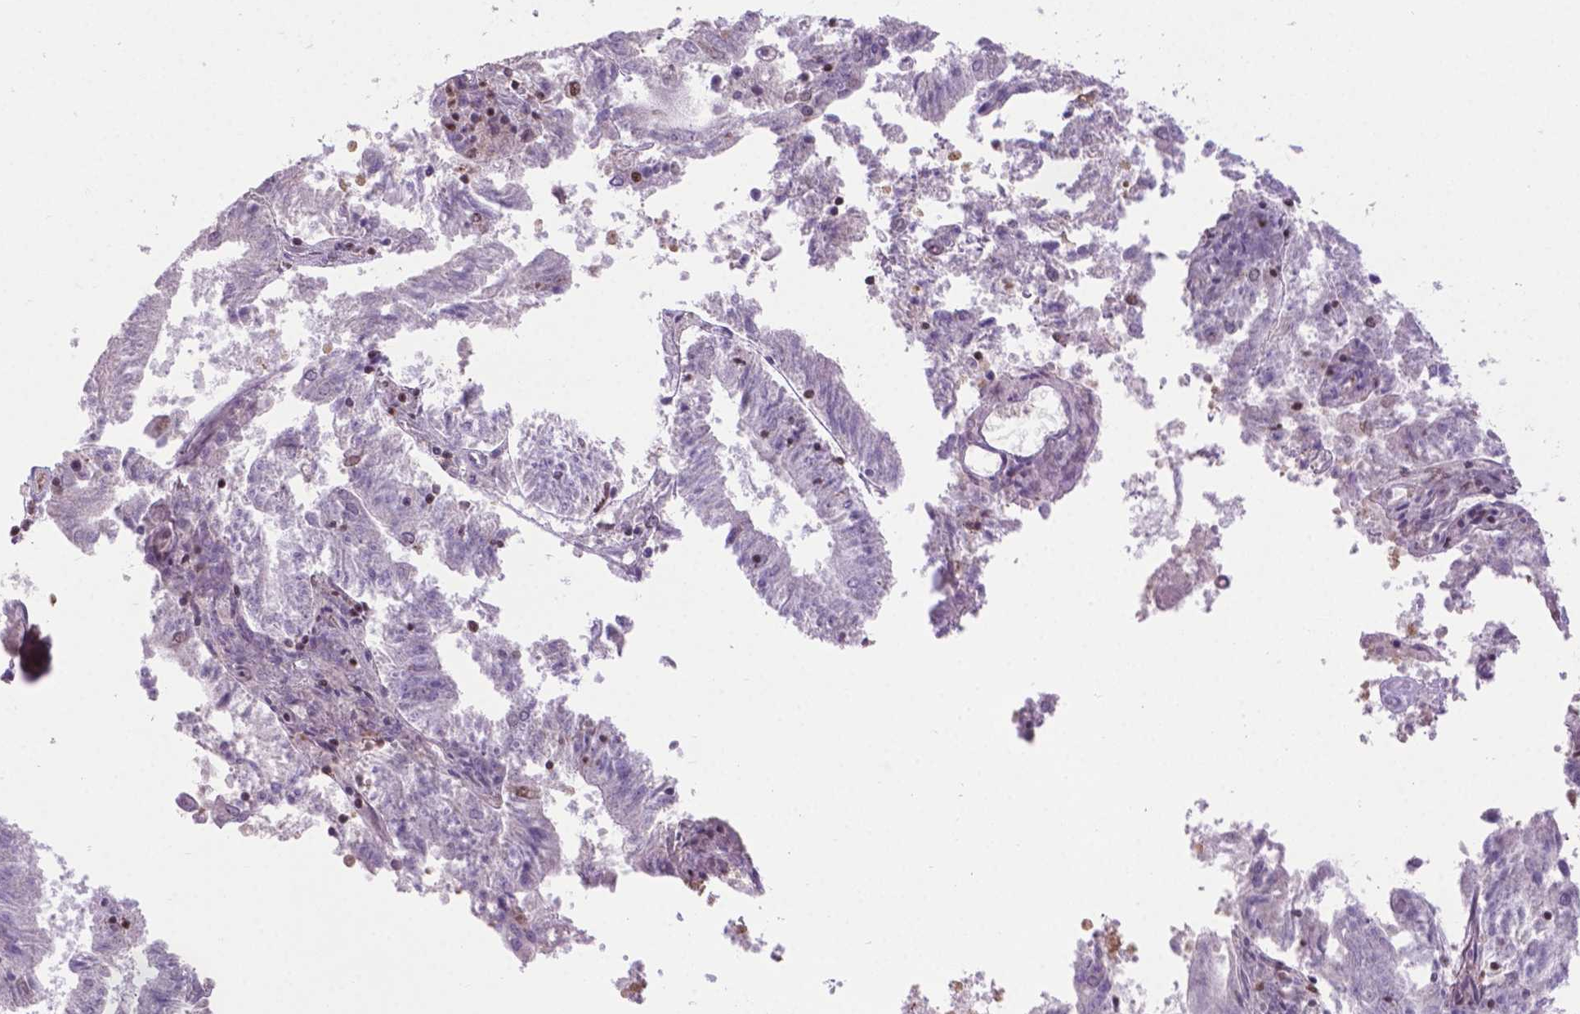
{"staining": {"intensity": "moderate", "quantity": "<25%", "location": "nuclear"}, "tissue": "endometrial cancer", "cell_type": "Tumor cells", "image_type": "cancer", "snomed": [{"axis": "morphology", "description": "Adenocarcinoma, NOS"}, {"axis": "topography", "description": "Endometrium"}], "caption": "High-magnification brightfield microscopy of endometrial adenocarcinoma stained with DAB (brown) and counterstained with hematoxylin (blue). tumor cells exhibit moderate nuclear positivity is identified in about<25% of cells. (DAB IHC, brown staining for protein, blue staining for nuclei).", "gene": "CSNK2A1", "patient": {"sex": "female", "age": 82}}